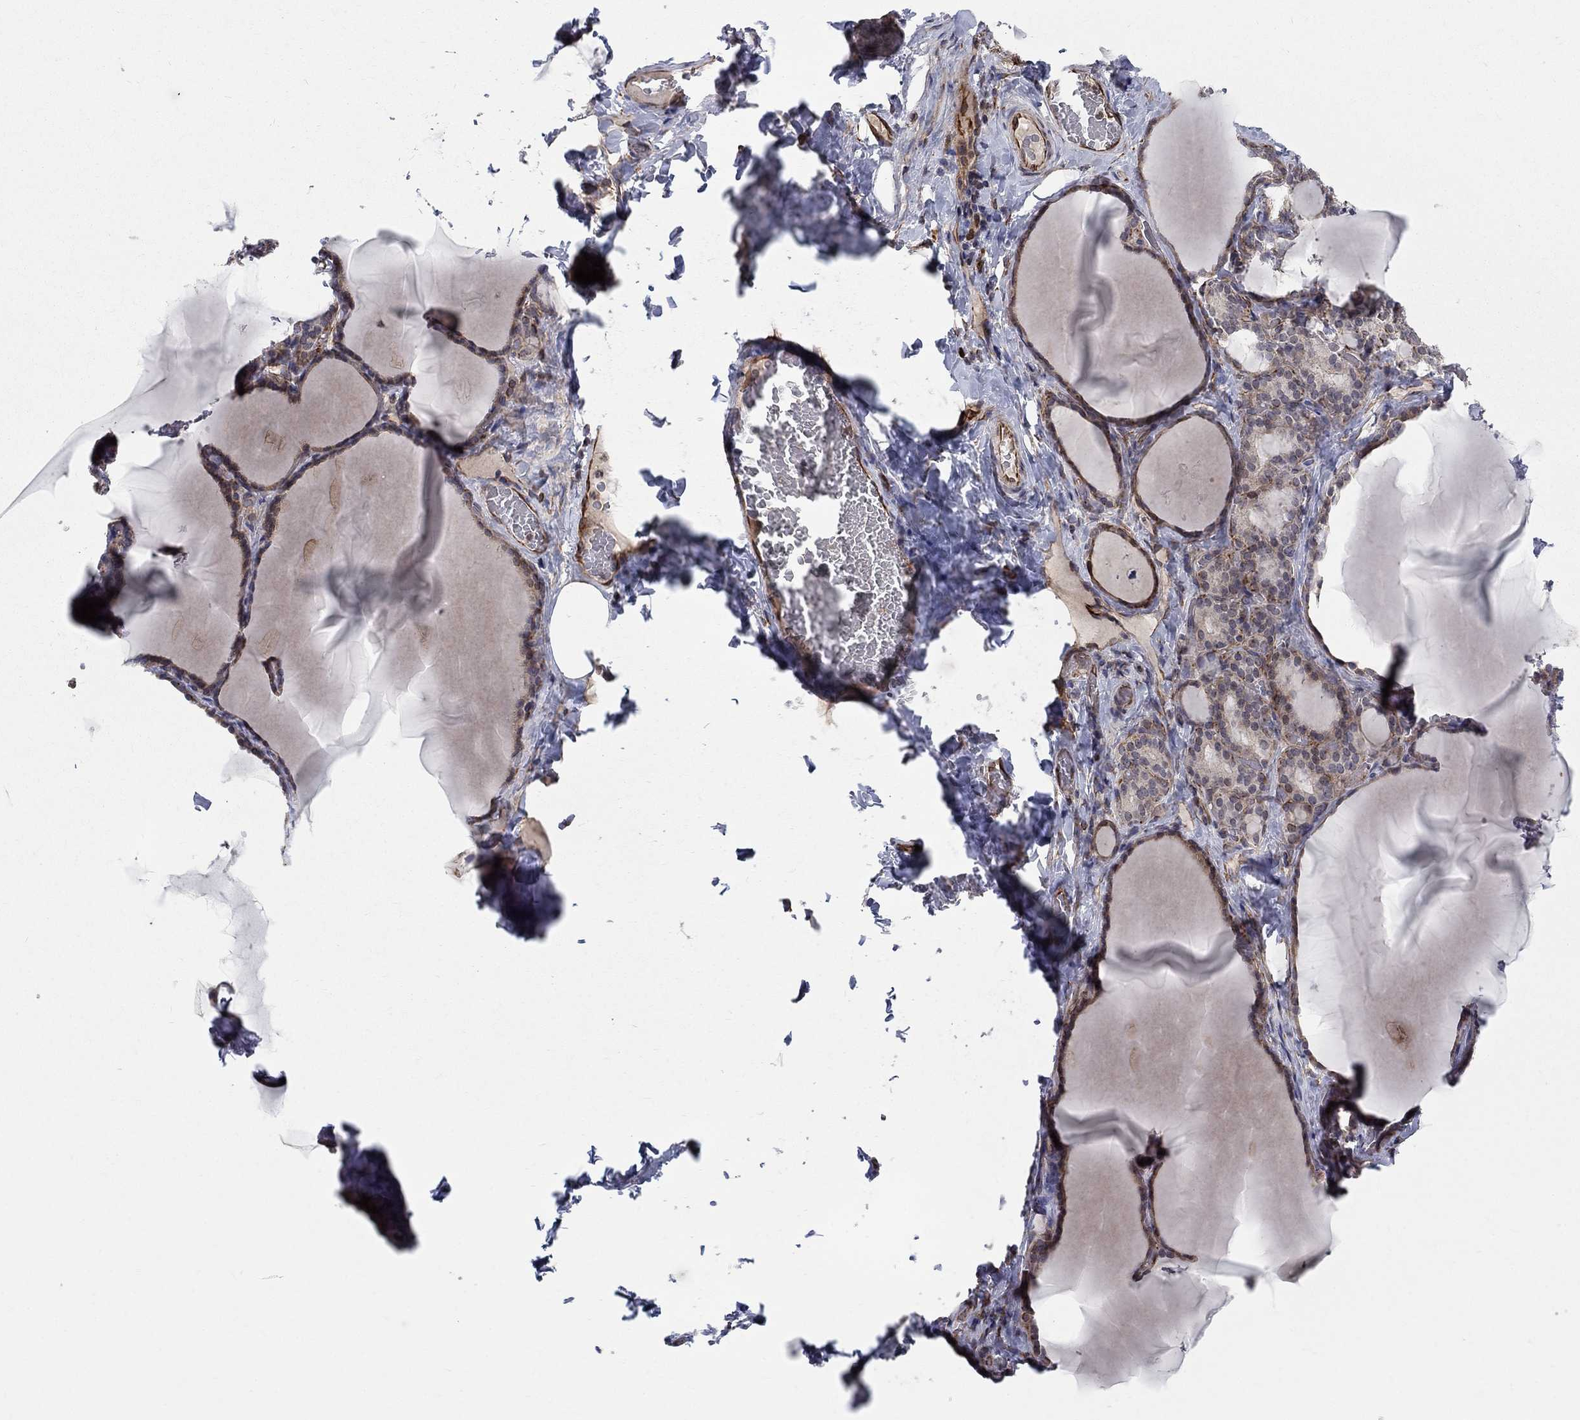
{"staining": {"intensity": "moderate", "quantity": "25%-75%", "location": "cytoplasmic/membranous"}, "tissue": "thyroid gland", "cell_type": "Glandular cells", "image_type": "normal", "snomed": [{"axis": "morphology", "description": "Normal tissue, NOS"}, {"axis": "morphology", "description": "Hyperplasia, NOS"}, {"axis": "topography", "description": "Thyroid gland"}], "caption": "Approximately 25%-75% of glandular cells in normal human thyroid gland show moderate cytoplasmic/membranous protein staining as visualized by brown immunohistochemical staining.", "gene": "MSRA", "patient": {"sex": "female", "age": 27}}